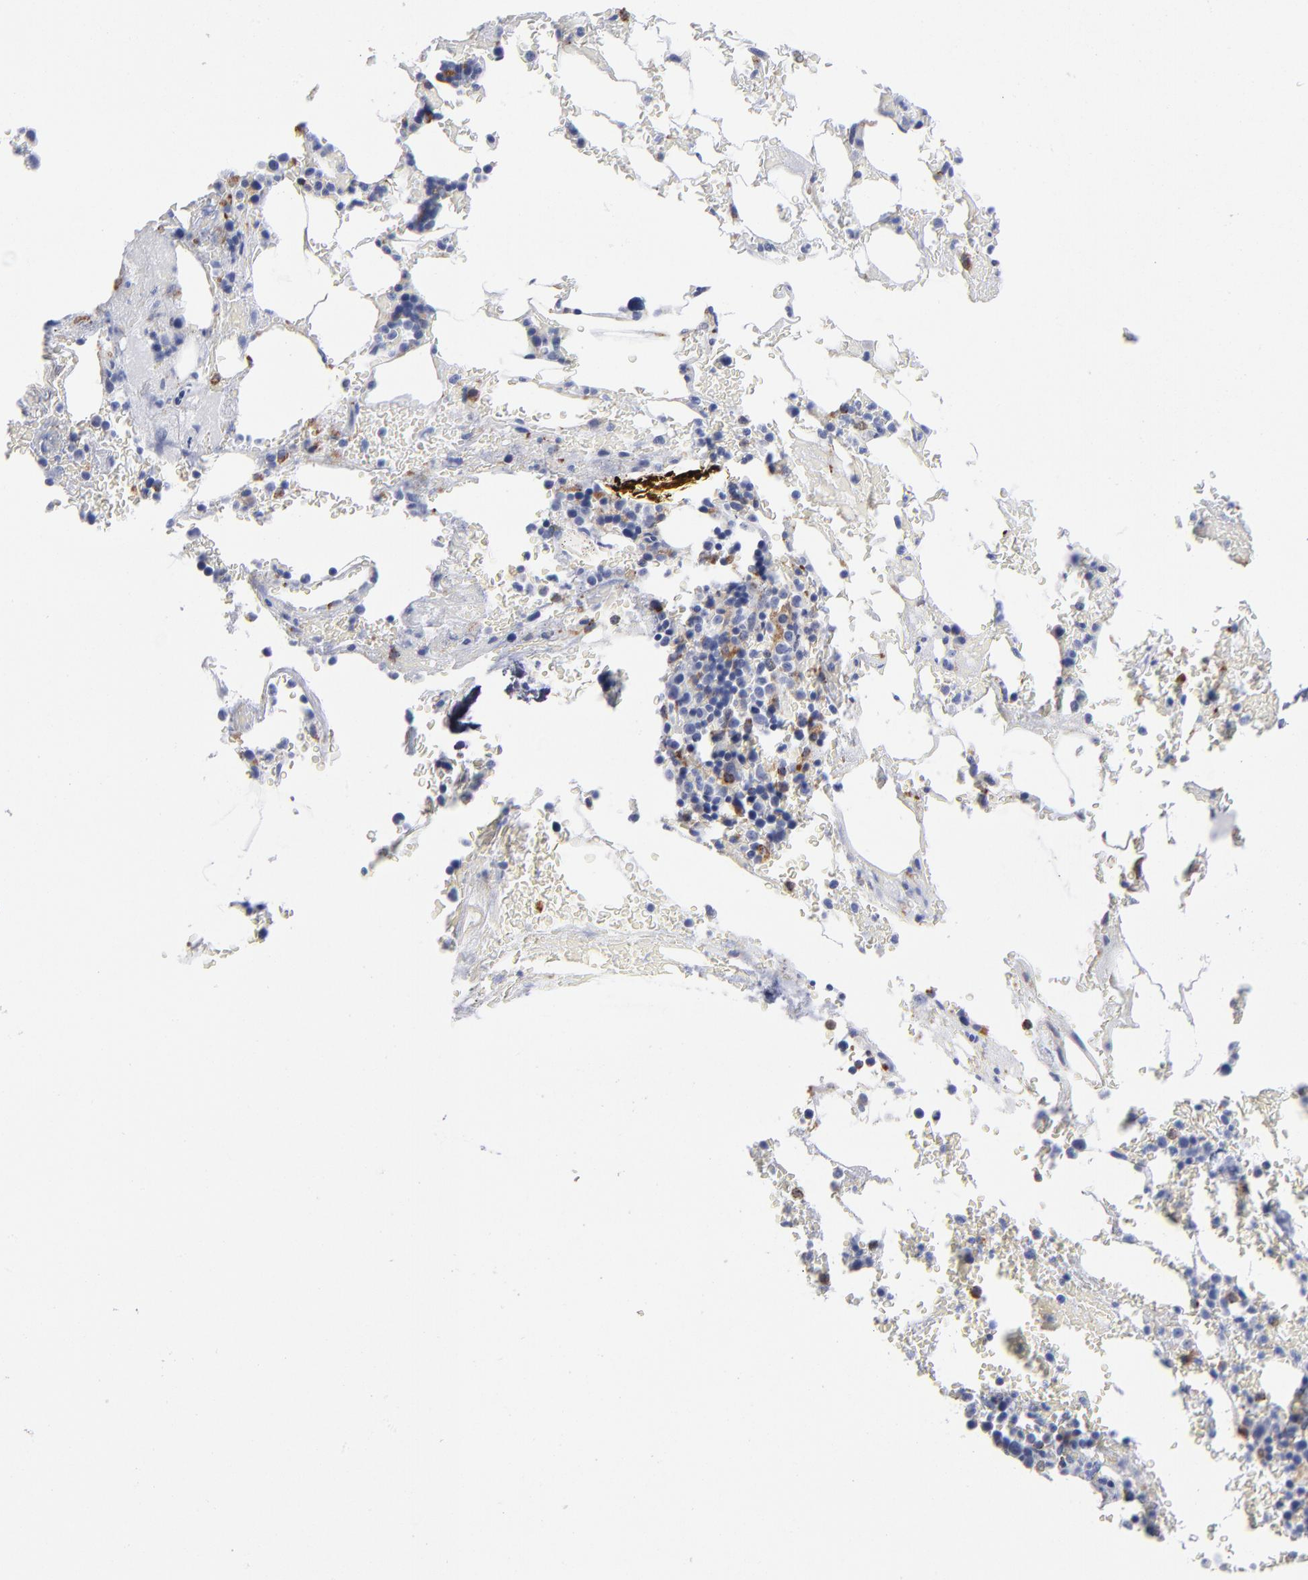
{"staining": {"intensity": "strong", "quantity": "25%-75%", "location": "cytoplasmic/membranous"}, "tissue": "bone marrow", "cell_type": "Hematopoietic cells", "image_type": "normal", "snomed": [{"axis": "morphology", "description": "Normal tissue, NOS"}, {"axis": "topography", "description": "Bone marrow"}], "caption": "The photomicrograph demonstrates immunohistochemical staining of benign bone marrow. There is strong cytoplasmic/membranous positivity is seen in approximately 25%-75% of hematopoietic cells.", "gene": "CD180", "patient": {"sex": "female", "age": 73}}